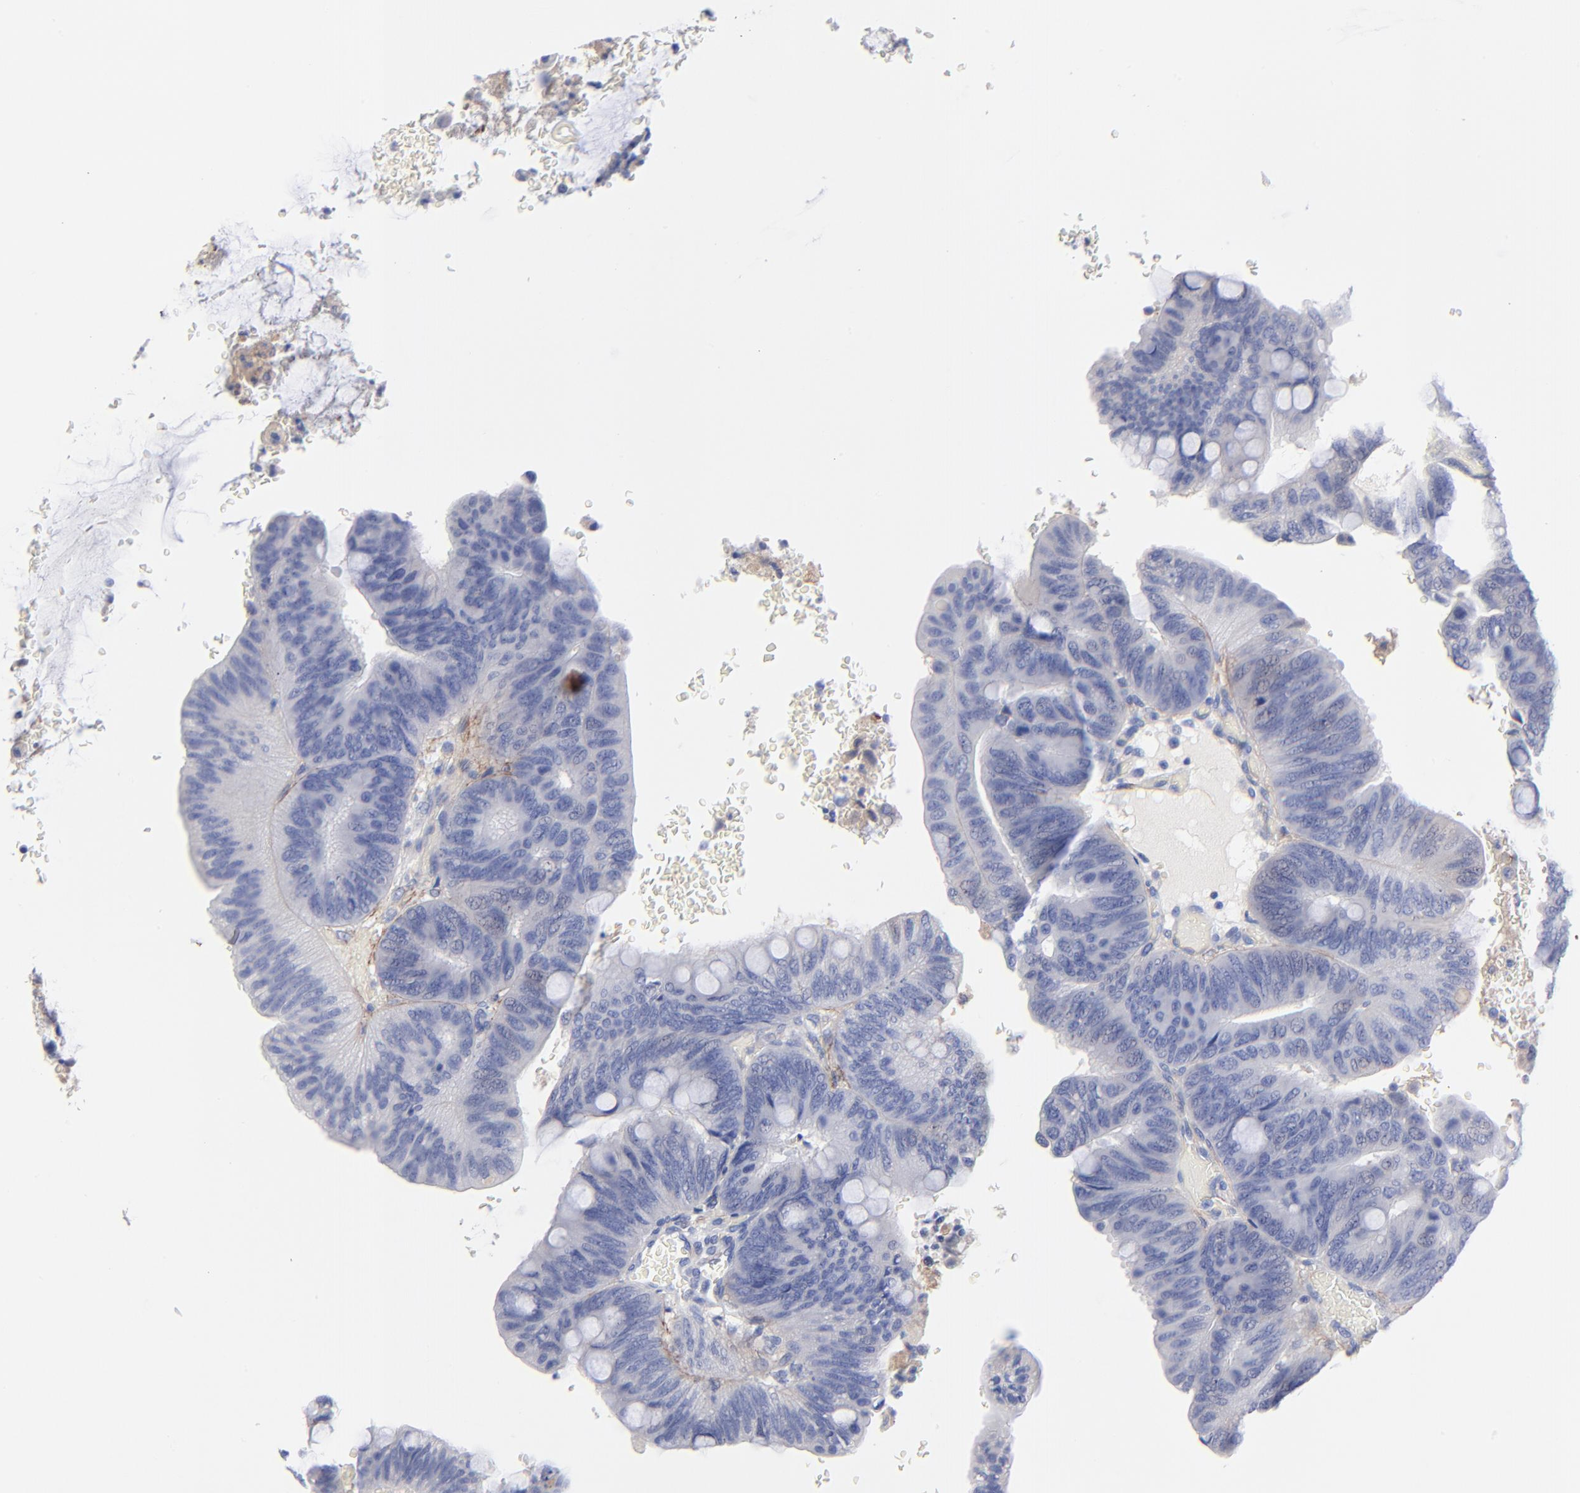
{"staining": {"intensity": "negative", "quantity": "none", "location": "none"}, "tissue": "colorectal cancer", "cell_type": "Tumor cells", "image_type": "cancer", "snomed": [{"axis": "morphology", "description": "Normal tissue, NOS"}, {"axis": "morphology", "description": "Adenocarcinoma, NOS"}, {"axis": "topography", "description": "Rectum"}], "caption": "IHC image of human adenocarcinoma (colorectal) stained for a protein (brown), which shows no staining in tumor cells.", "gene": "FBLN2", "patient": {"sex": "male", "age": 92}}